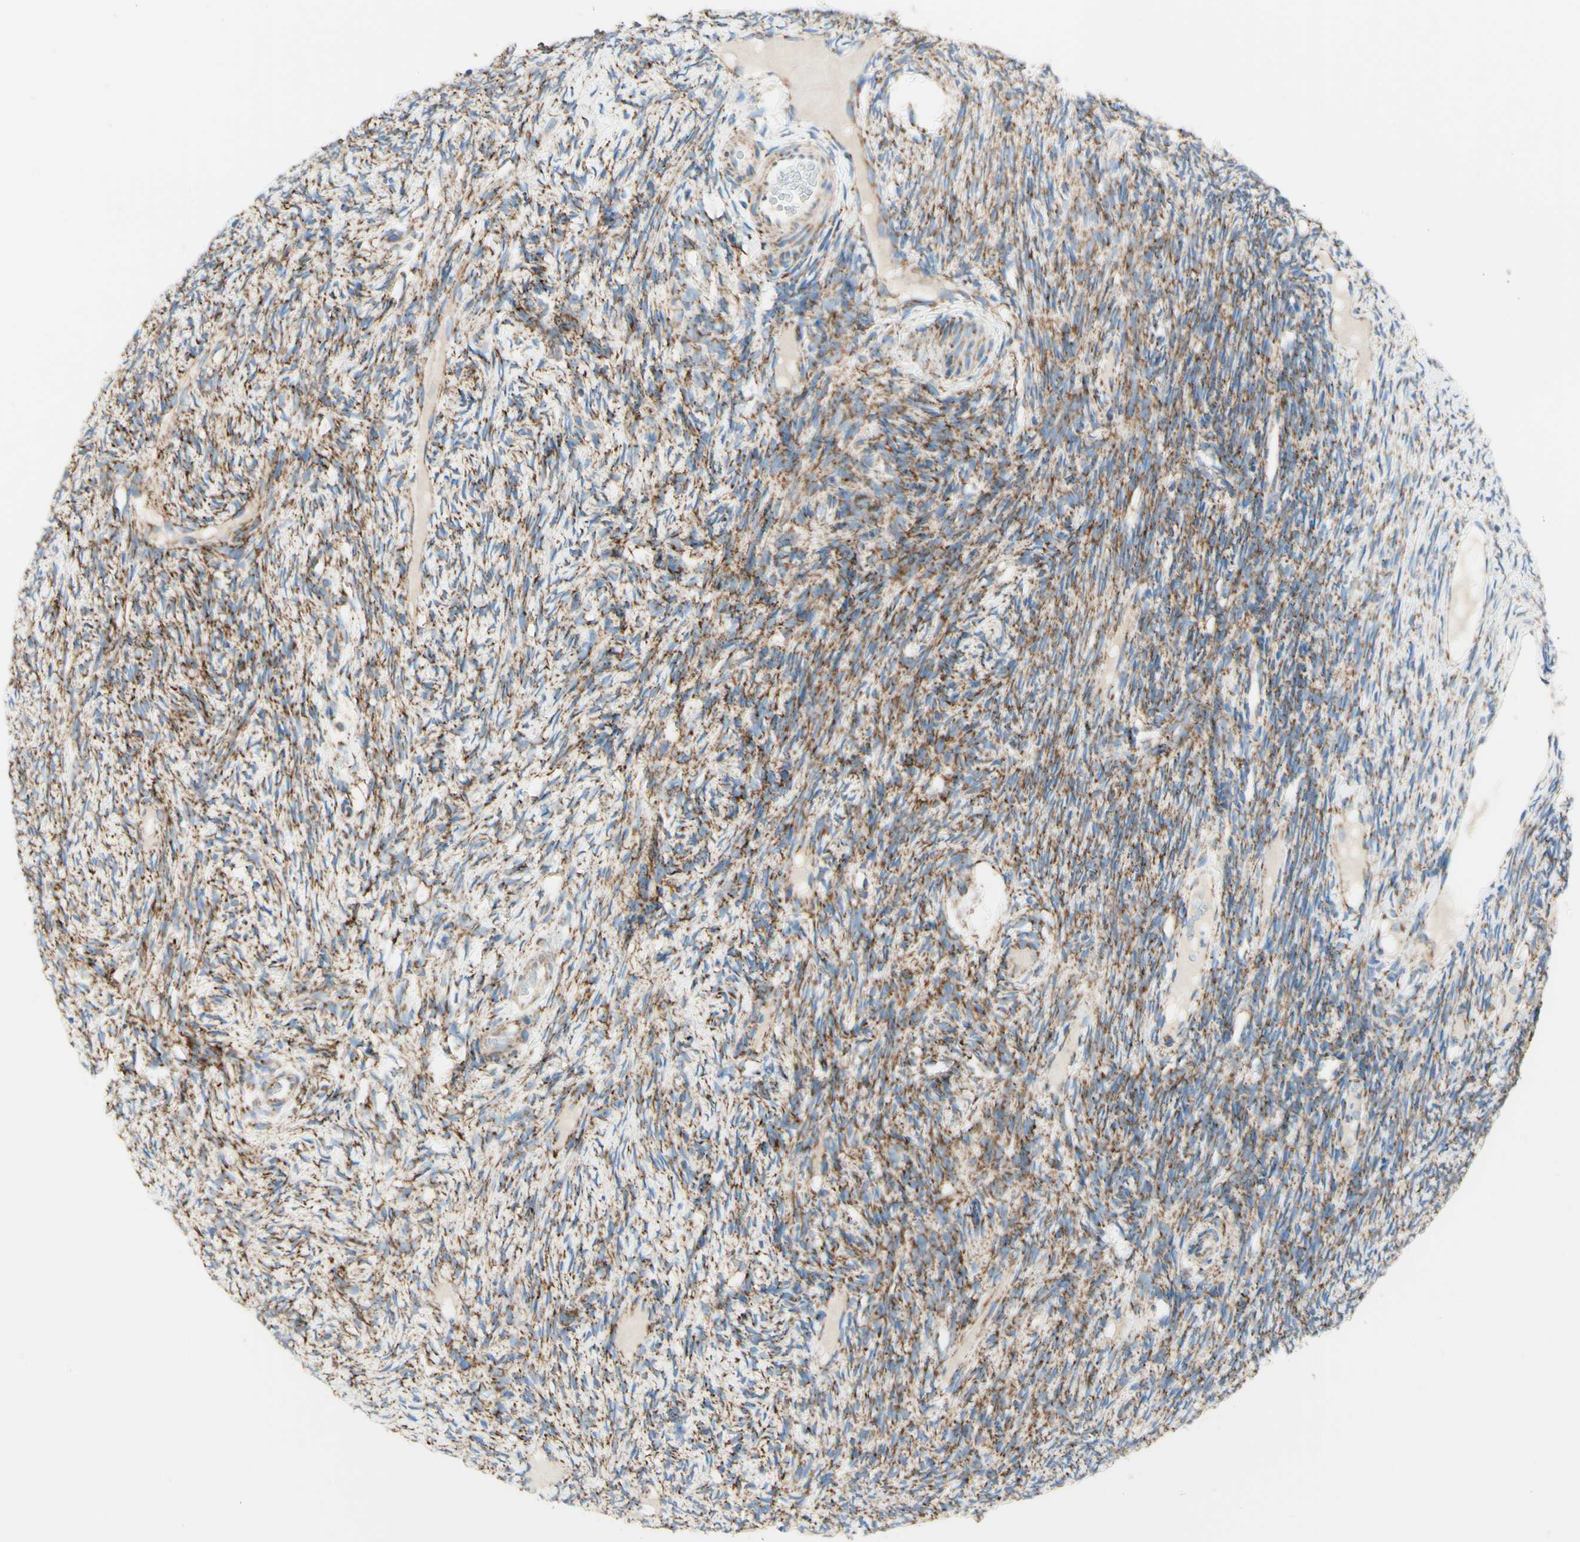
{"staining": {"intensity": "moderate", "quantity": "25%-75%", "location": "cytoplasmic/membranous"}, "tissue": "ovary", "cell_type": "Ovarian stroma cells", "image_type": "normal", "snomed": [{"axis": "morphology", "description": "Normal tissue, NOS"}, {"axis": "topography", "description": "Ovary"}], "caption": "Immunohistochemistry (IHC) staining of unremarkable ovary, which demonstrates medium levels of moderate cytoplasmic/membranous expression in about 25%-75% of ovarian stroma cells indicating moderate cytoplasmic/membranous protein staining. The staining was performed using DAB (3,3'-diaminobenzidine) (brown) for protein detection and nuclei were counterstained in hematoxylin (blue).", "gene": "ARMC10", "patient": {"sex": "female", "age": 33}}